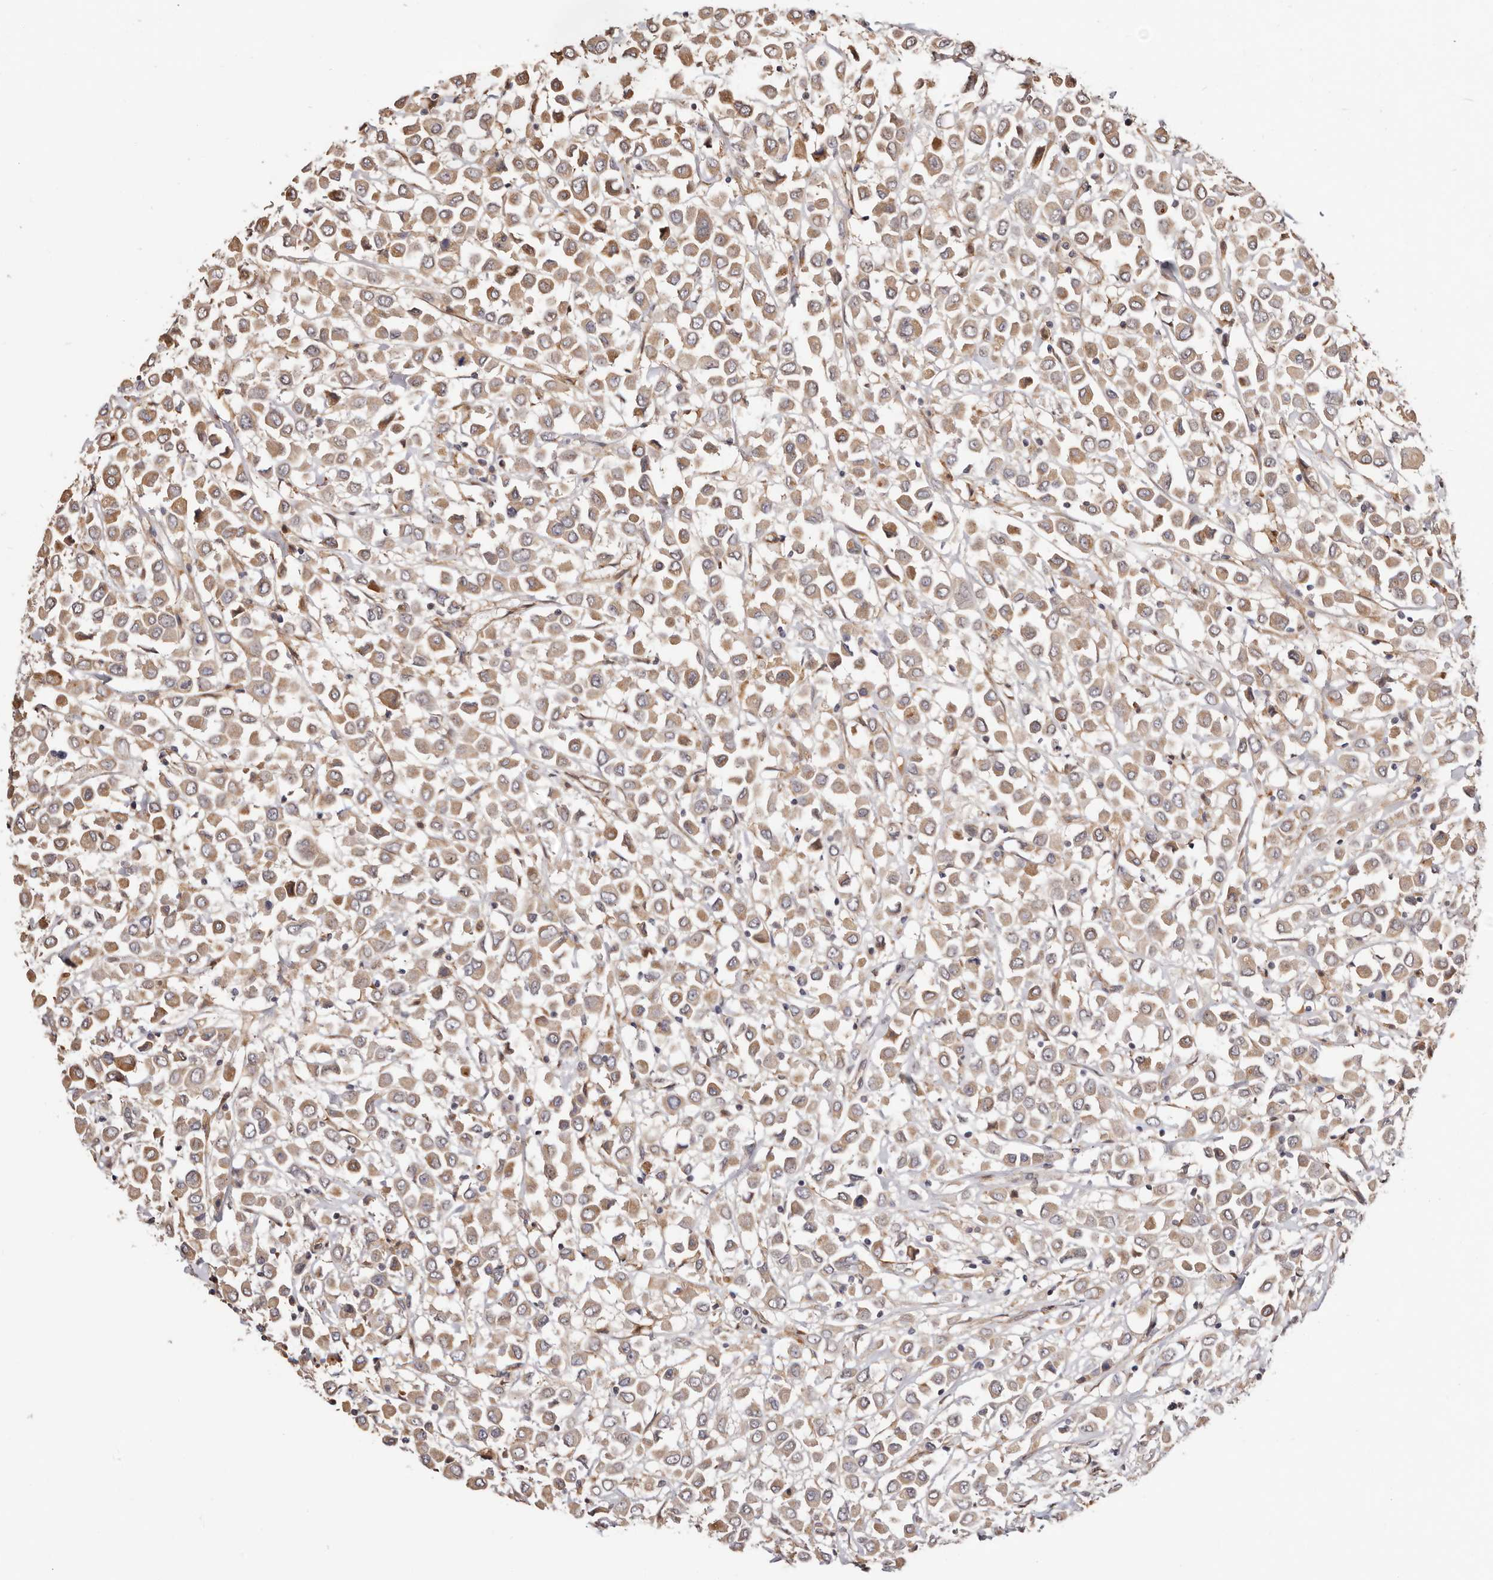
{"staining": {"intensity": "moderate", "quantity": ">75%", "location": "cytoplasmic/membranous"}, "tissue": "breast cancer", "cell_type": "Tumor cells", "image_type": "cancer", "snomed": [{"axis": "morphology", "description": "Duct carcinoma"}, {"axis": "topography", "description": "Breast"}], "caption": "DAB (3,3'-diaminobenzidine) immunohistochemical staining of human breast cancer shows moderate cytoplasmic/membranous protein staining in about >75% of tumor cells.", "gene": "TRIP13", "patient": {"sex": "female", "age": 61}}